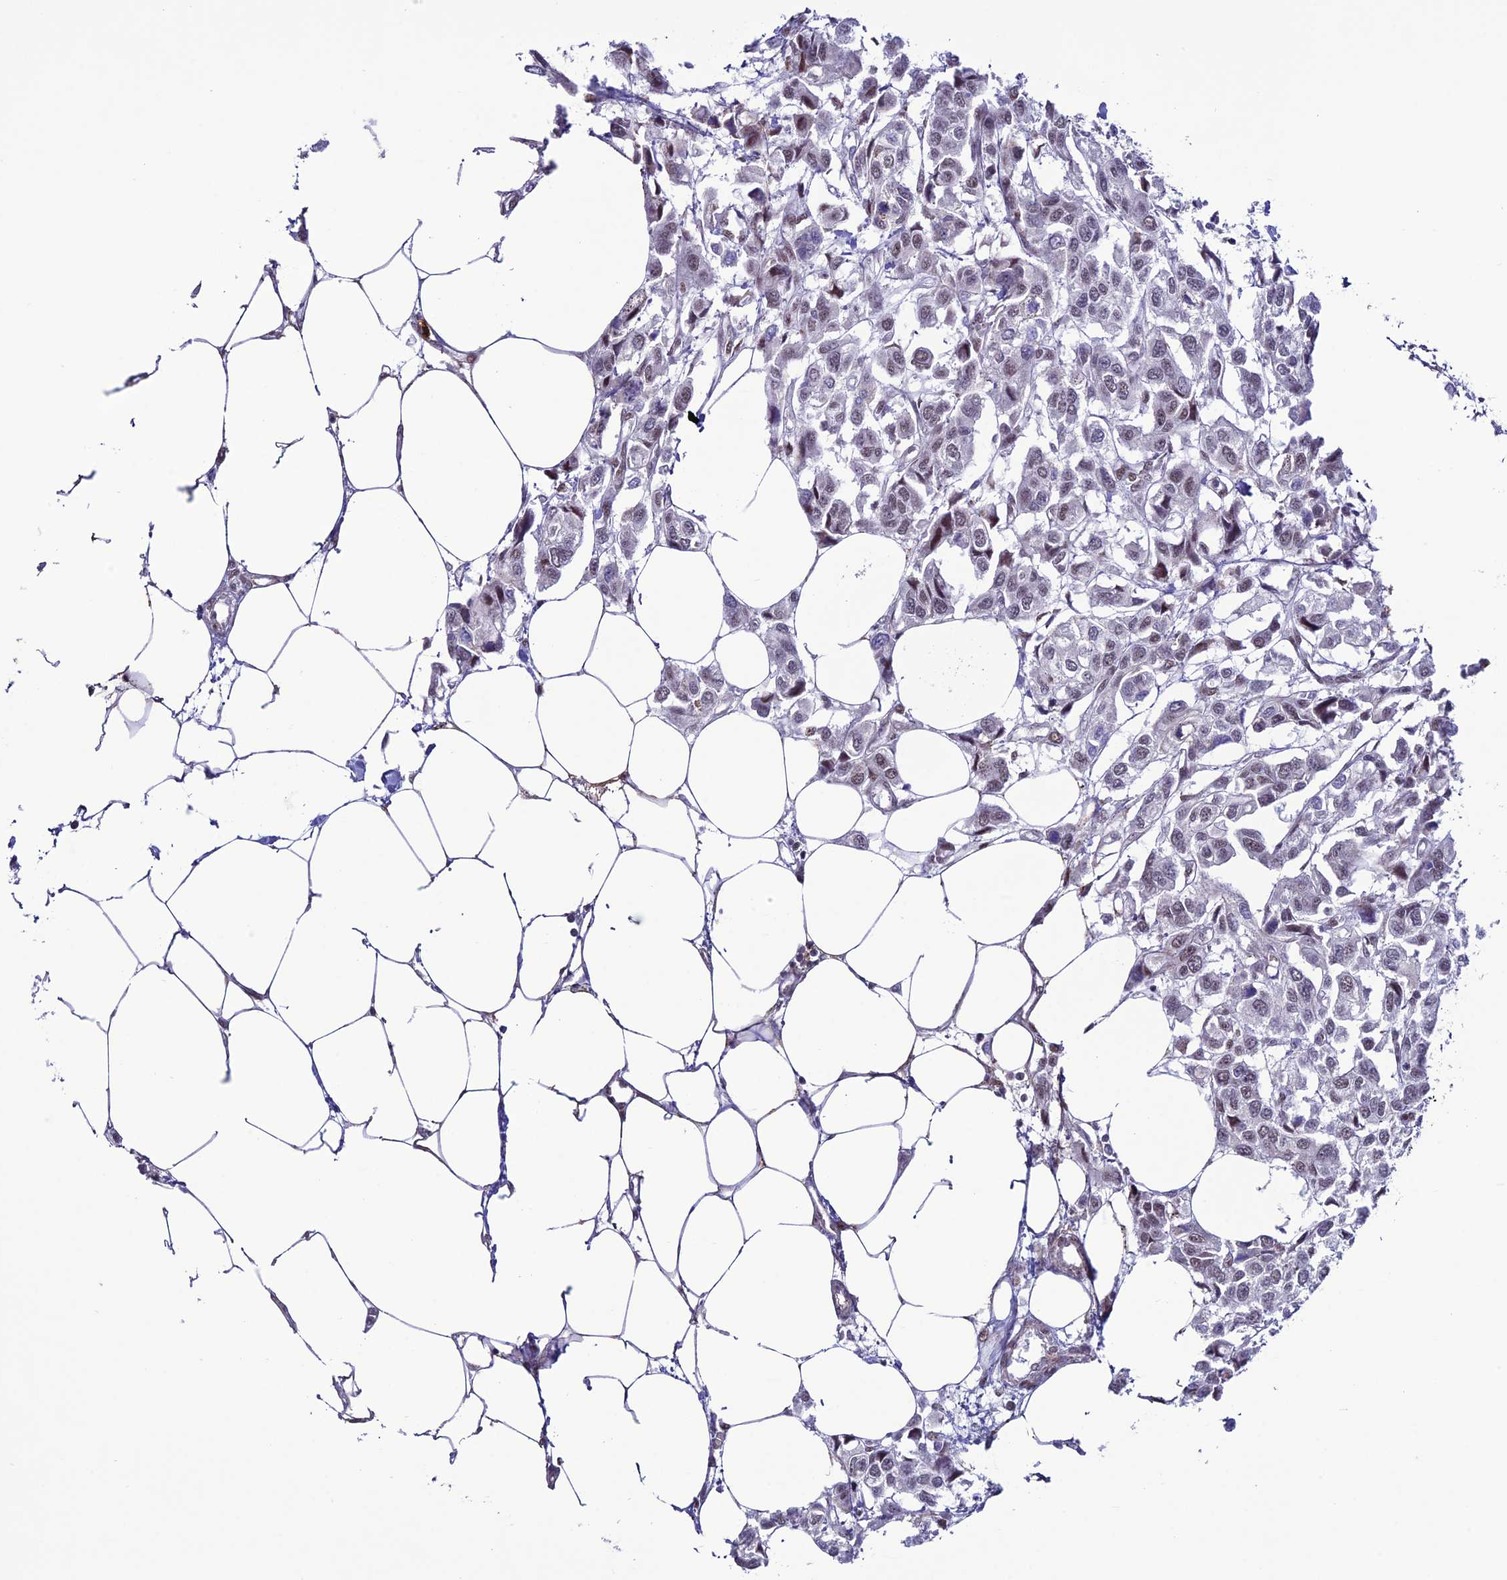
{"staining": {"intensity": "weak", "quantity": "<25%", "location": "nuclear"}, "tissue": "urothelial cancer", "cell_type": "Tumor cells", "image_type": "cancer", "snomed": [{"axis": "morphology", "description": "Urothelial carcinoma, High grade"}, {"axis": "topography", "description": "Urinary bladder"}], "caption": "A high-resolution histopathology image shows immunohistochemistry staining of urothelial carcinoma (high-grade), which exhibits no significant staining in tumor cells.", "gene": "COL6A6", "patient": {"sex": "male", "age": 67}}